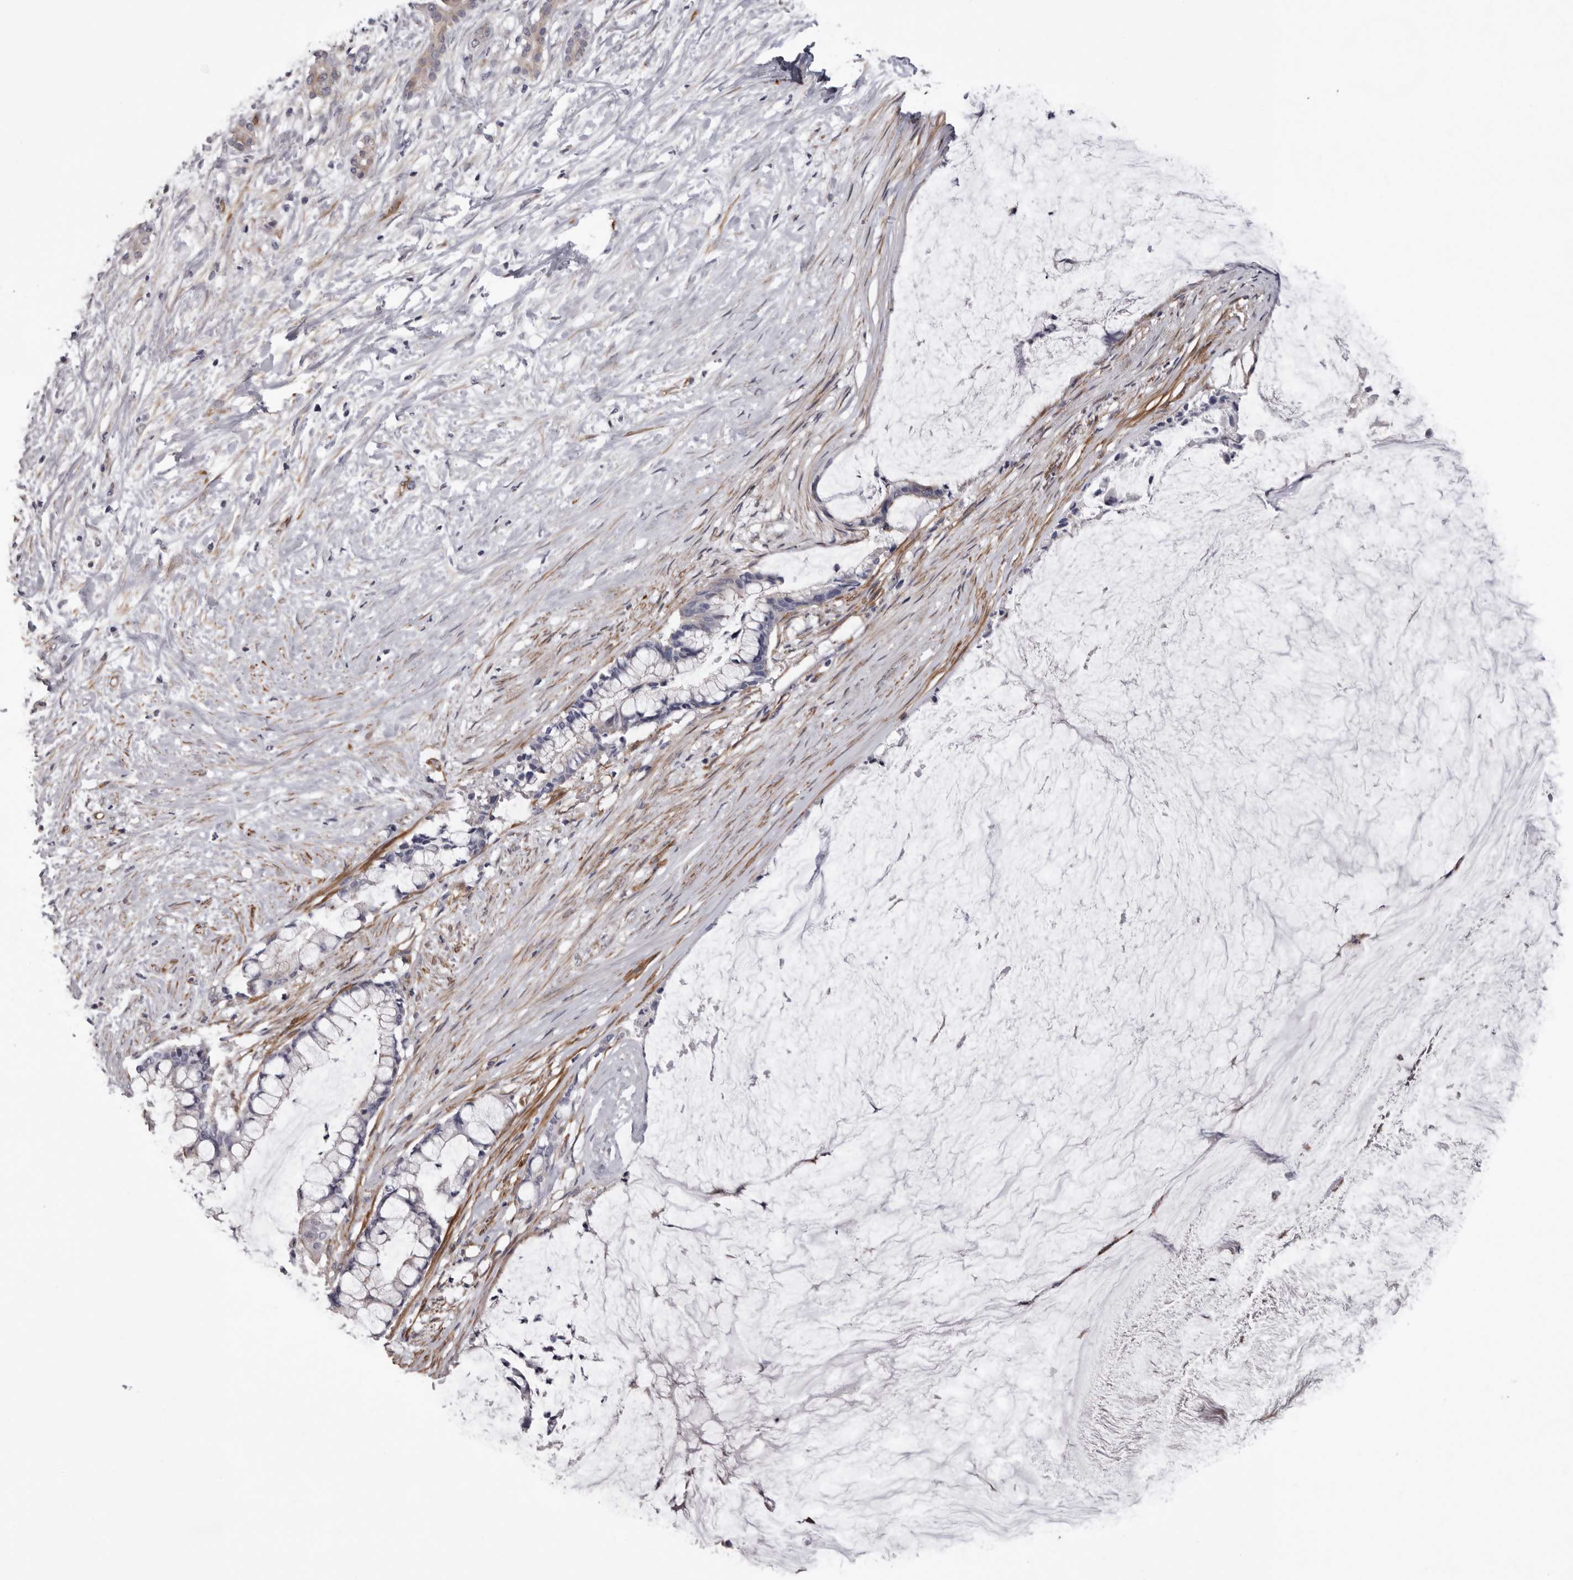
{"staining": {"intensity": "negative", "quantity": "none", "location": "none"}, "tissue": "pancreatic cancer", "cell_type": "Tumor cells", "image_type": "cancer", "snomed": [{"axis": "morphology", "description": "Adenocarcinoma, NOS"}, {"axis": "topography", "description": "Pancreas"}], "caption": "A micrograph of human pancreatic adenocarcinoma is negative for staining in tumor cells.", "gene": "ADGRL4", "patient": {"sex": "male", "age": 41}}